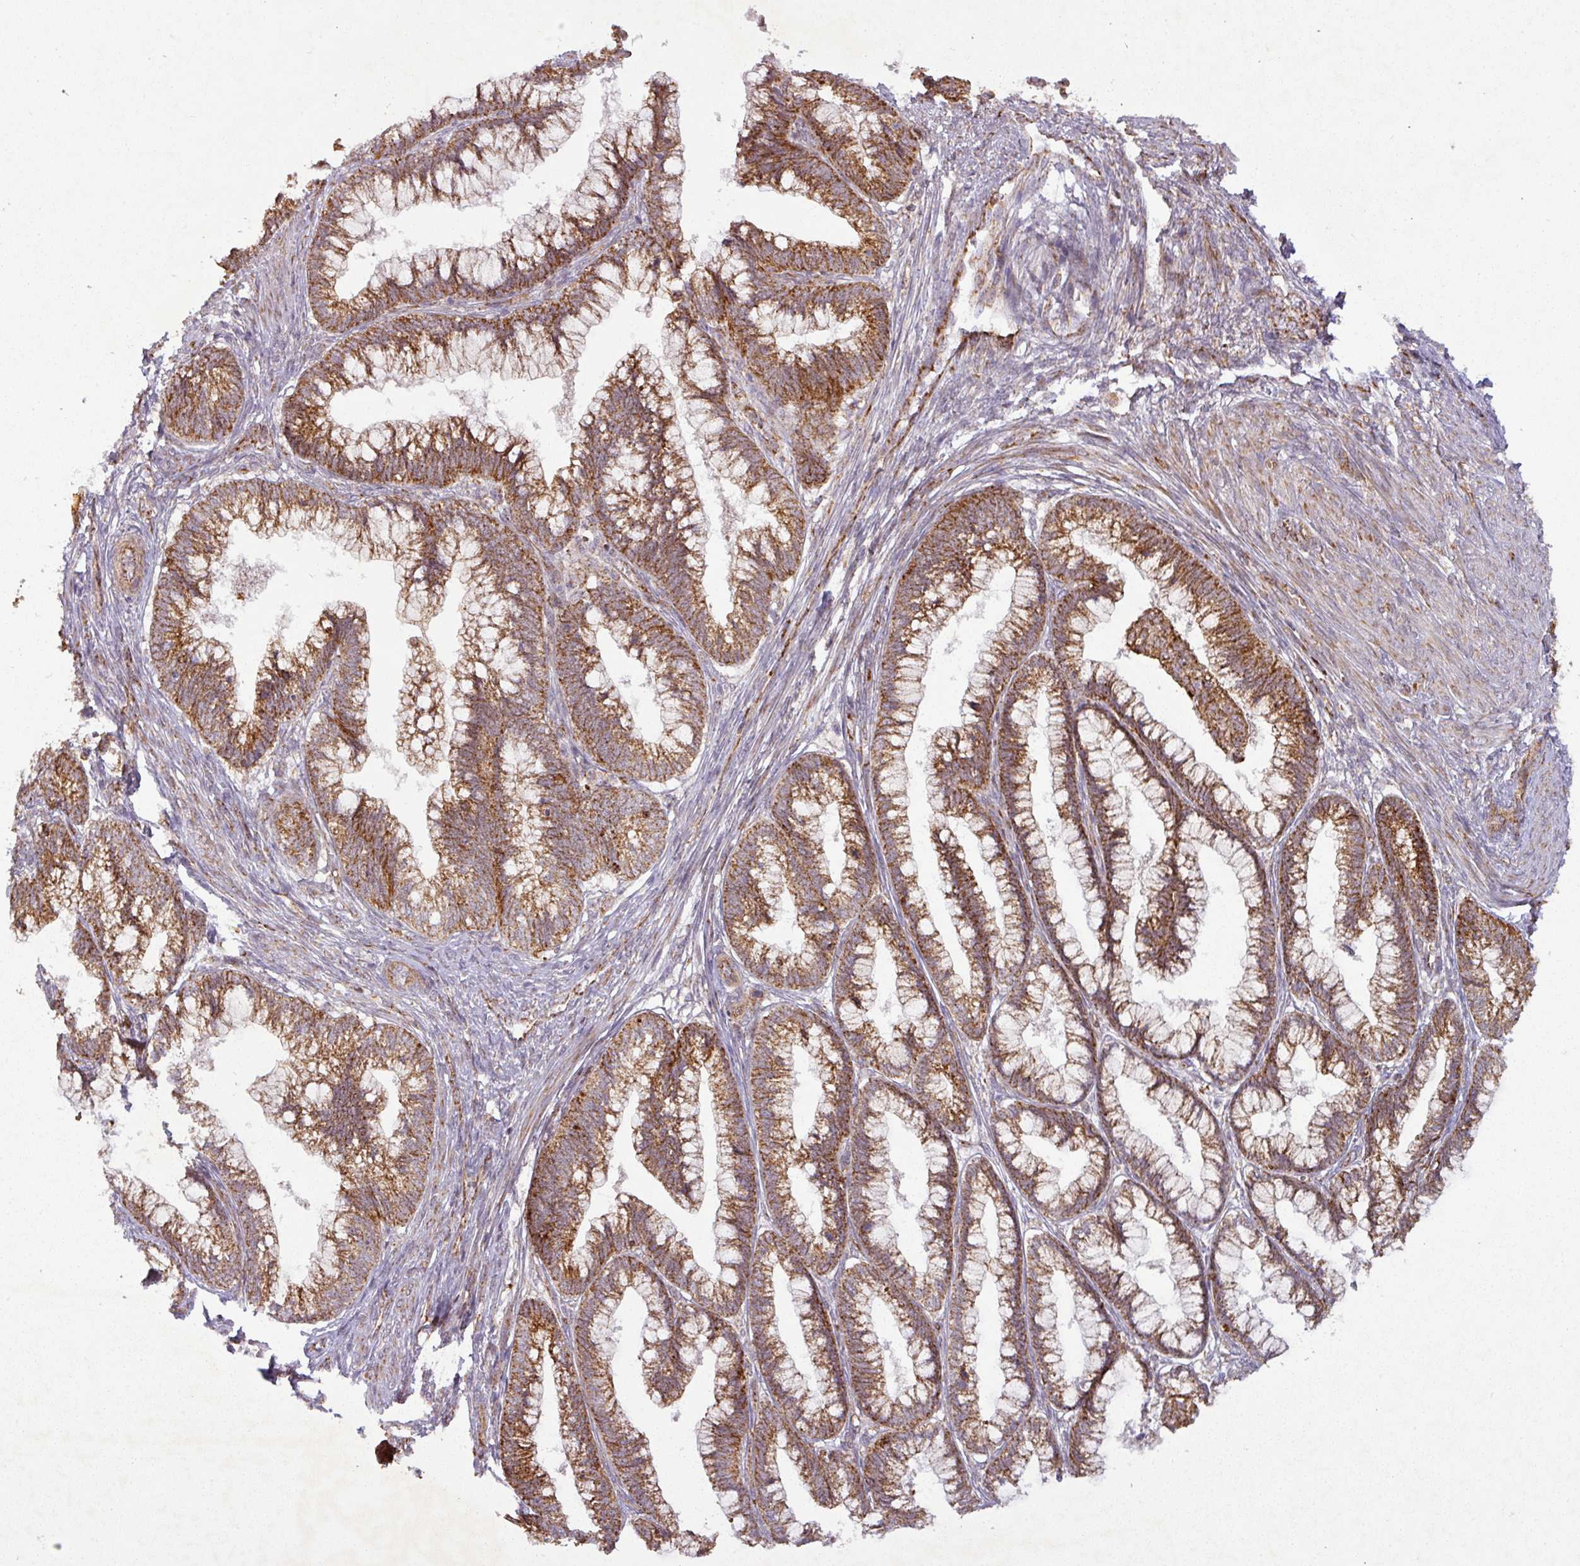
{"staining": {"intensity": "strong", "quantity": ">75%", "location": "cytoplasmic/membranous"}, "tissue": "cervical cancer", "cell_type": "Tumor cells", "image_type": "cancer", "snomed": [{"axis": "morphology", "description": "Adenocarcinoma, NOS"}, {"axis": "topography", "description": "Cervix"}], "caption": "Immunohistochemistry (IHC) photomicrograph of neoplastic tissue: cervical adenocarcinoma stained using immunohistochemistry demonstrates high levels of strong protein expression localized specifically in the cytoplasmic/membranous of tumor cells, appearing as a cytoplasmic/membranous brown color.", "gene": "GPD2", "patient": {"sex": "female", "age": 44}}